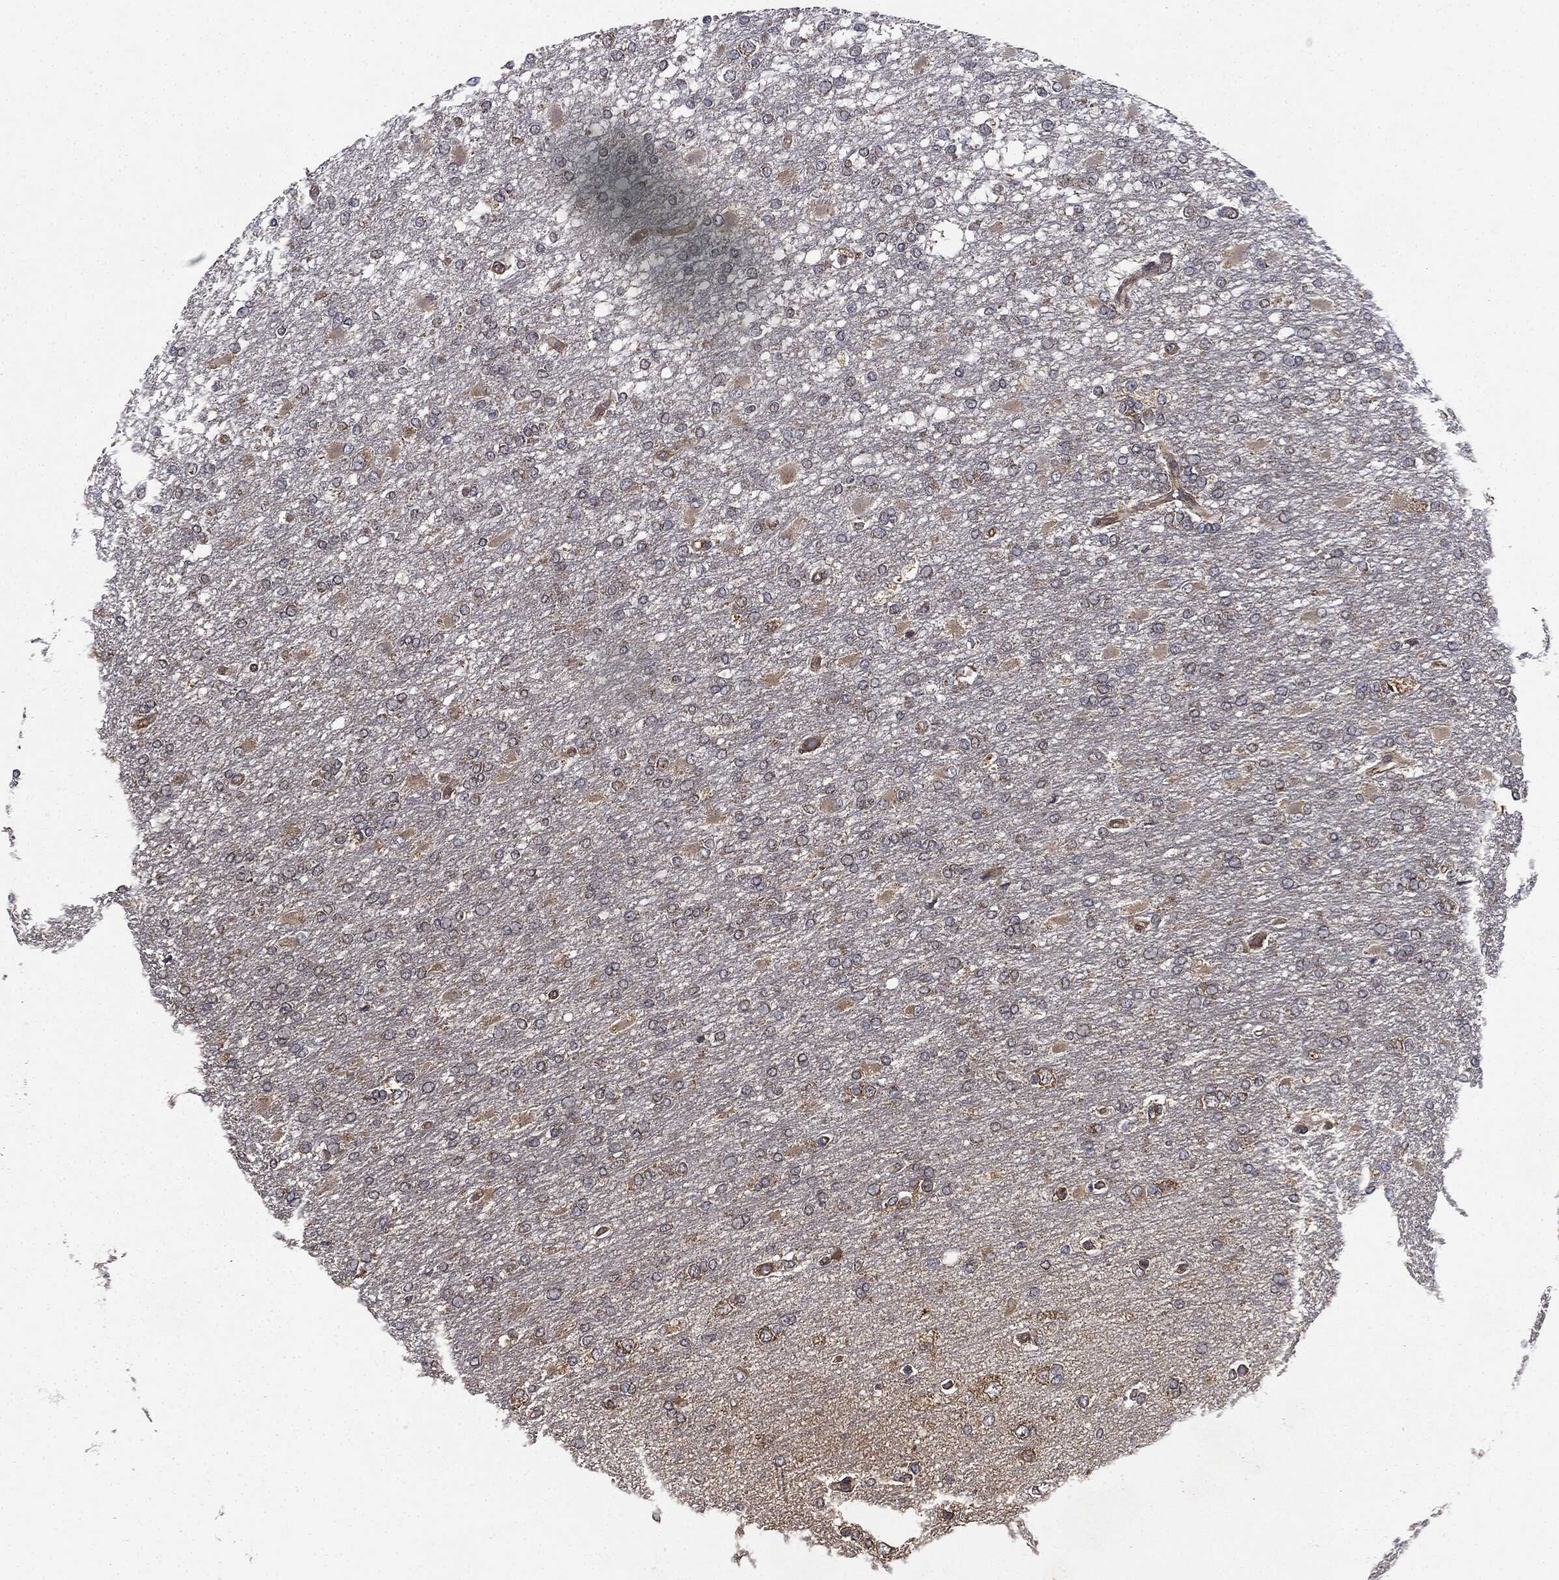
{"staining": {"intensity": "weak", "quantity": "<25%", "location": "cytoplasmic/membranous"}, "tissue": "glioma", "cell_type": "Tumor cells", "image_type": "cancer", "snomed": [{"axis": "morphology", "description": "Glioma, malignant, High grade"}, {"axis": "topography", "description": "Cerebral cortex"}], "caption": "Tumor cells show no significant staining in glioma.", "gene": "MIER2", "patient": {"sex": "male", "age": 79}}